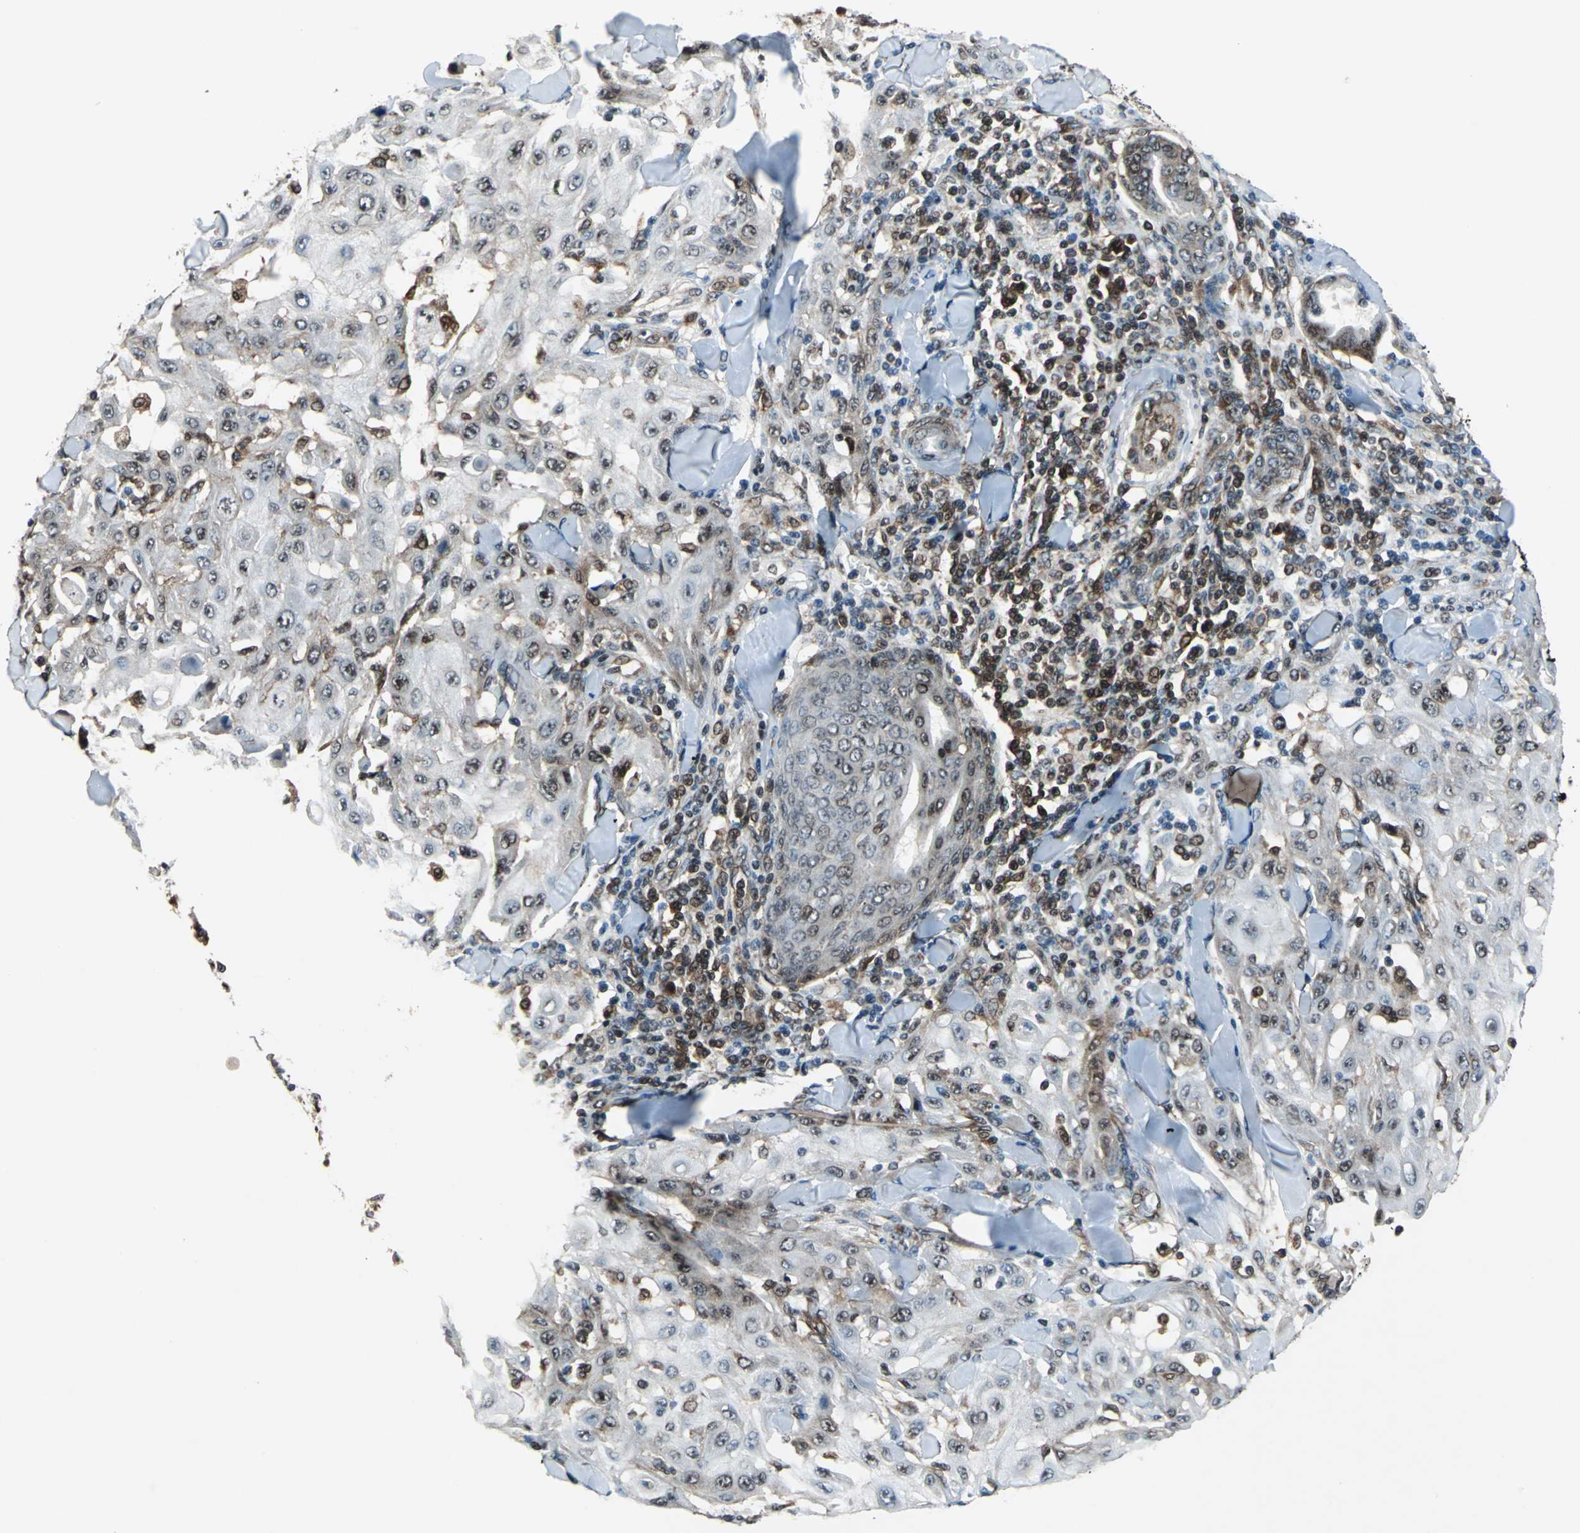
{"staining": {"intensity": "moderate", "quantity": "<25%", "location": "cytoplasmic/membranous,nuclear"}, "tissue": "skin cancer", "cell_type": "Tumor cells", "image_type": "cancer", "snomed": [{"axis": "morphology", "description": "Squamous cell carcinoma, NOS"}, {"axis": "topography", "description": "Skin"}], "caption": "Protein expression analysis of human skin squamous cell carcinoma reveals moderate cytoplasmic/membranous and nuclear positivity in about <25% of tumor cells.", "gene": "AATF", "patient": {"sex": "male", "age": 24}}